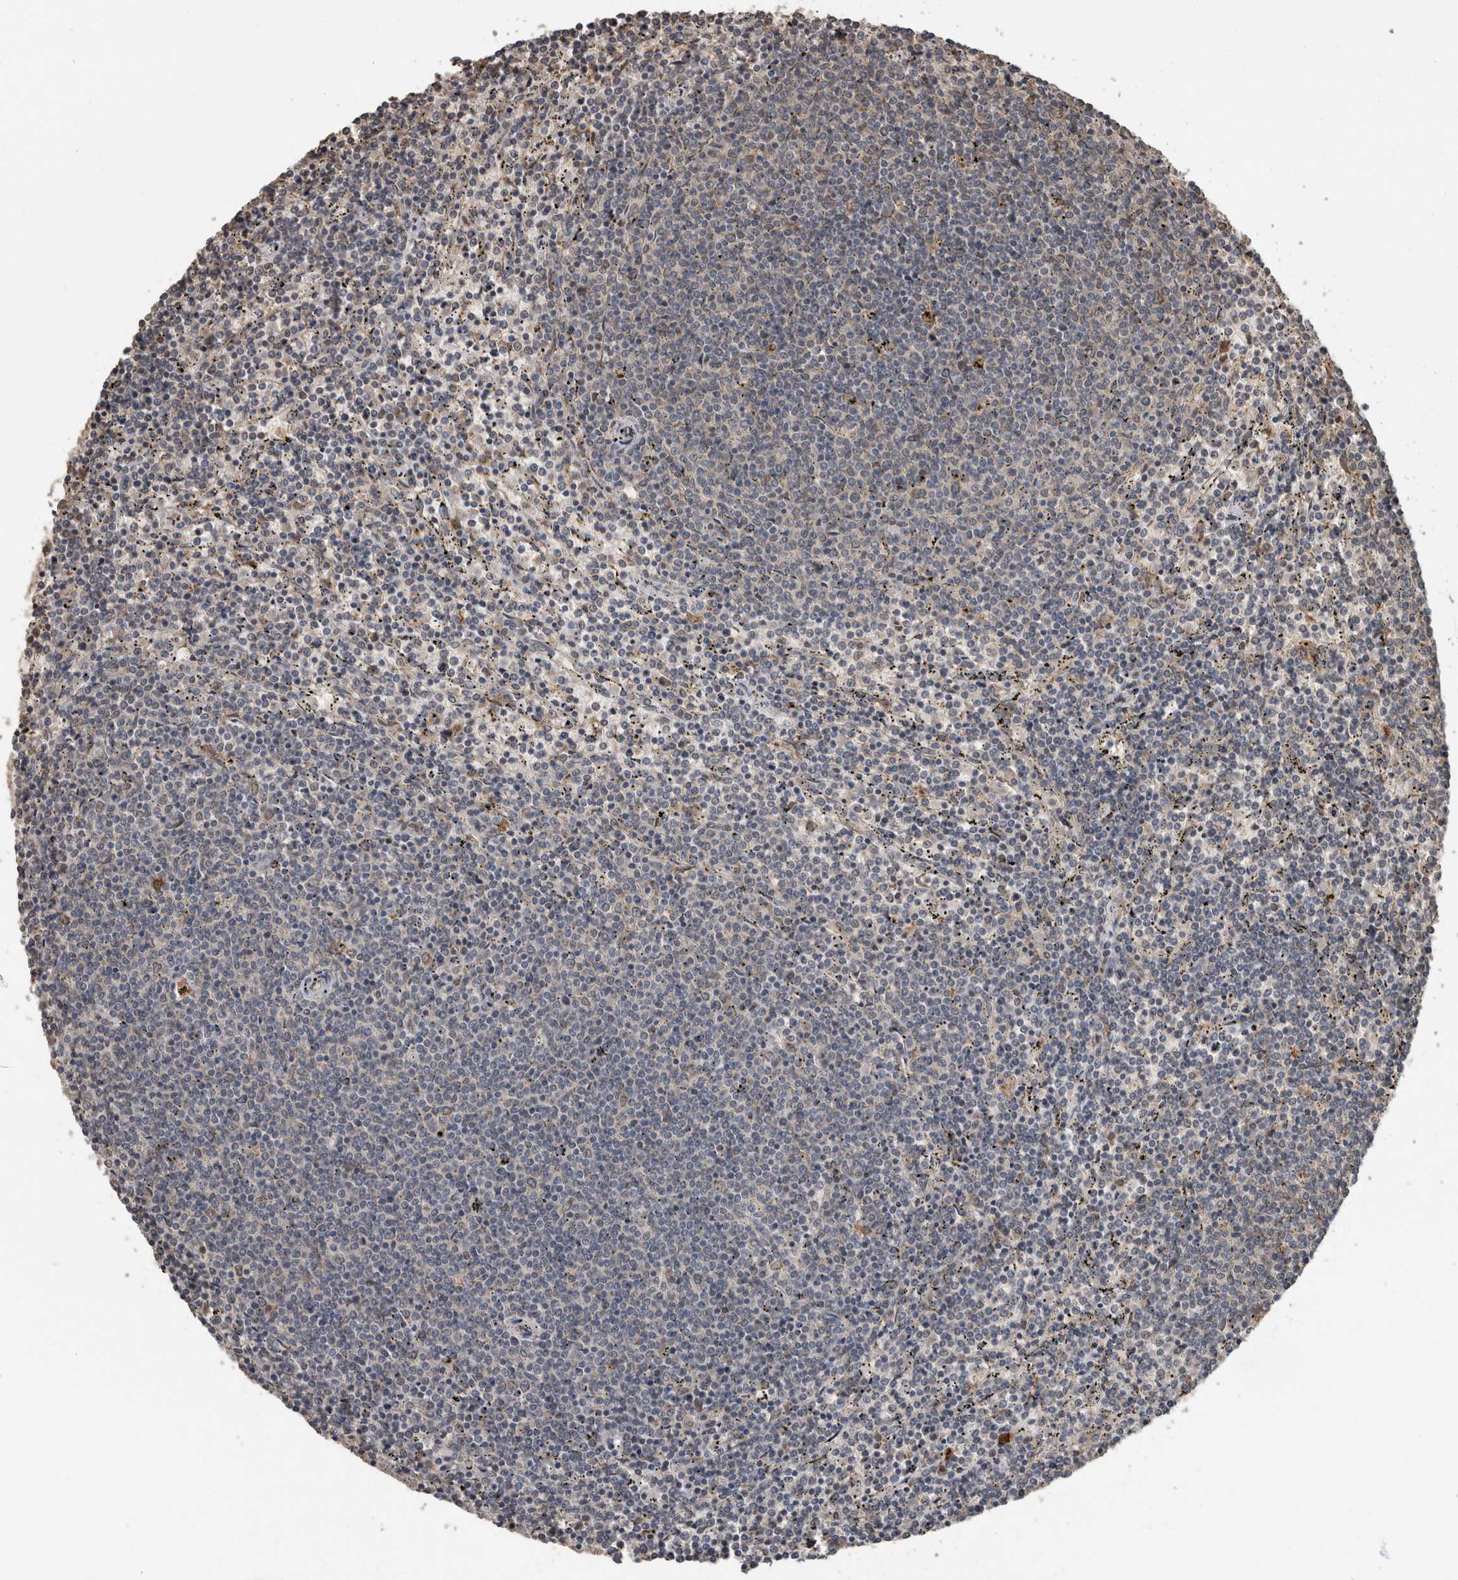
{"staining": {"intensity": "weak", "quantity": "<25%", "location": "cytoplasmic/membranous"}, "tissue": "lymphoma", "cell_type": "Tumor cells", "image_type": "cancer", "snomed": [{"axis": "morphology", "description": "Malignant lymphoma, non-Hodgkin's type, Low grade"}, {"axis": "topography", "description": "Spleen"}], "caption": "A histopathology image of low-grade malignant lymphoma, non-Hodgkin's type stained for a protein reveals no brown staining in tumor cells. (DAB immunohistochemistry with hematoxylin counter stain).", "gene": "ADGRL3", "patient": {"sex": "female", "age": 50}}